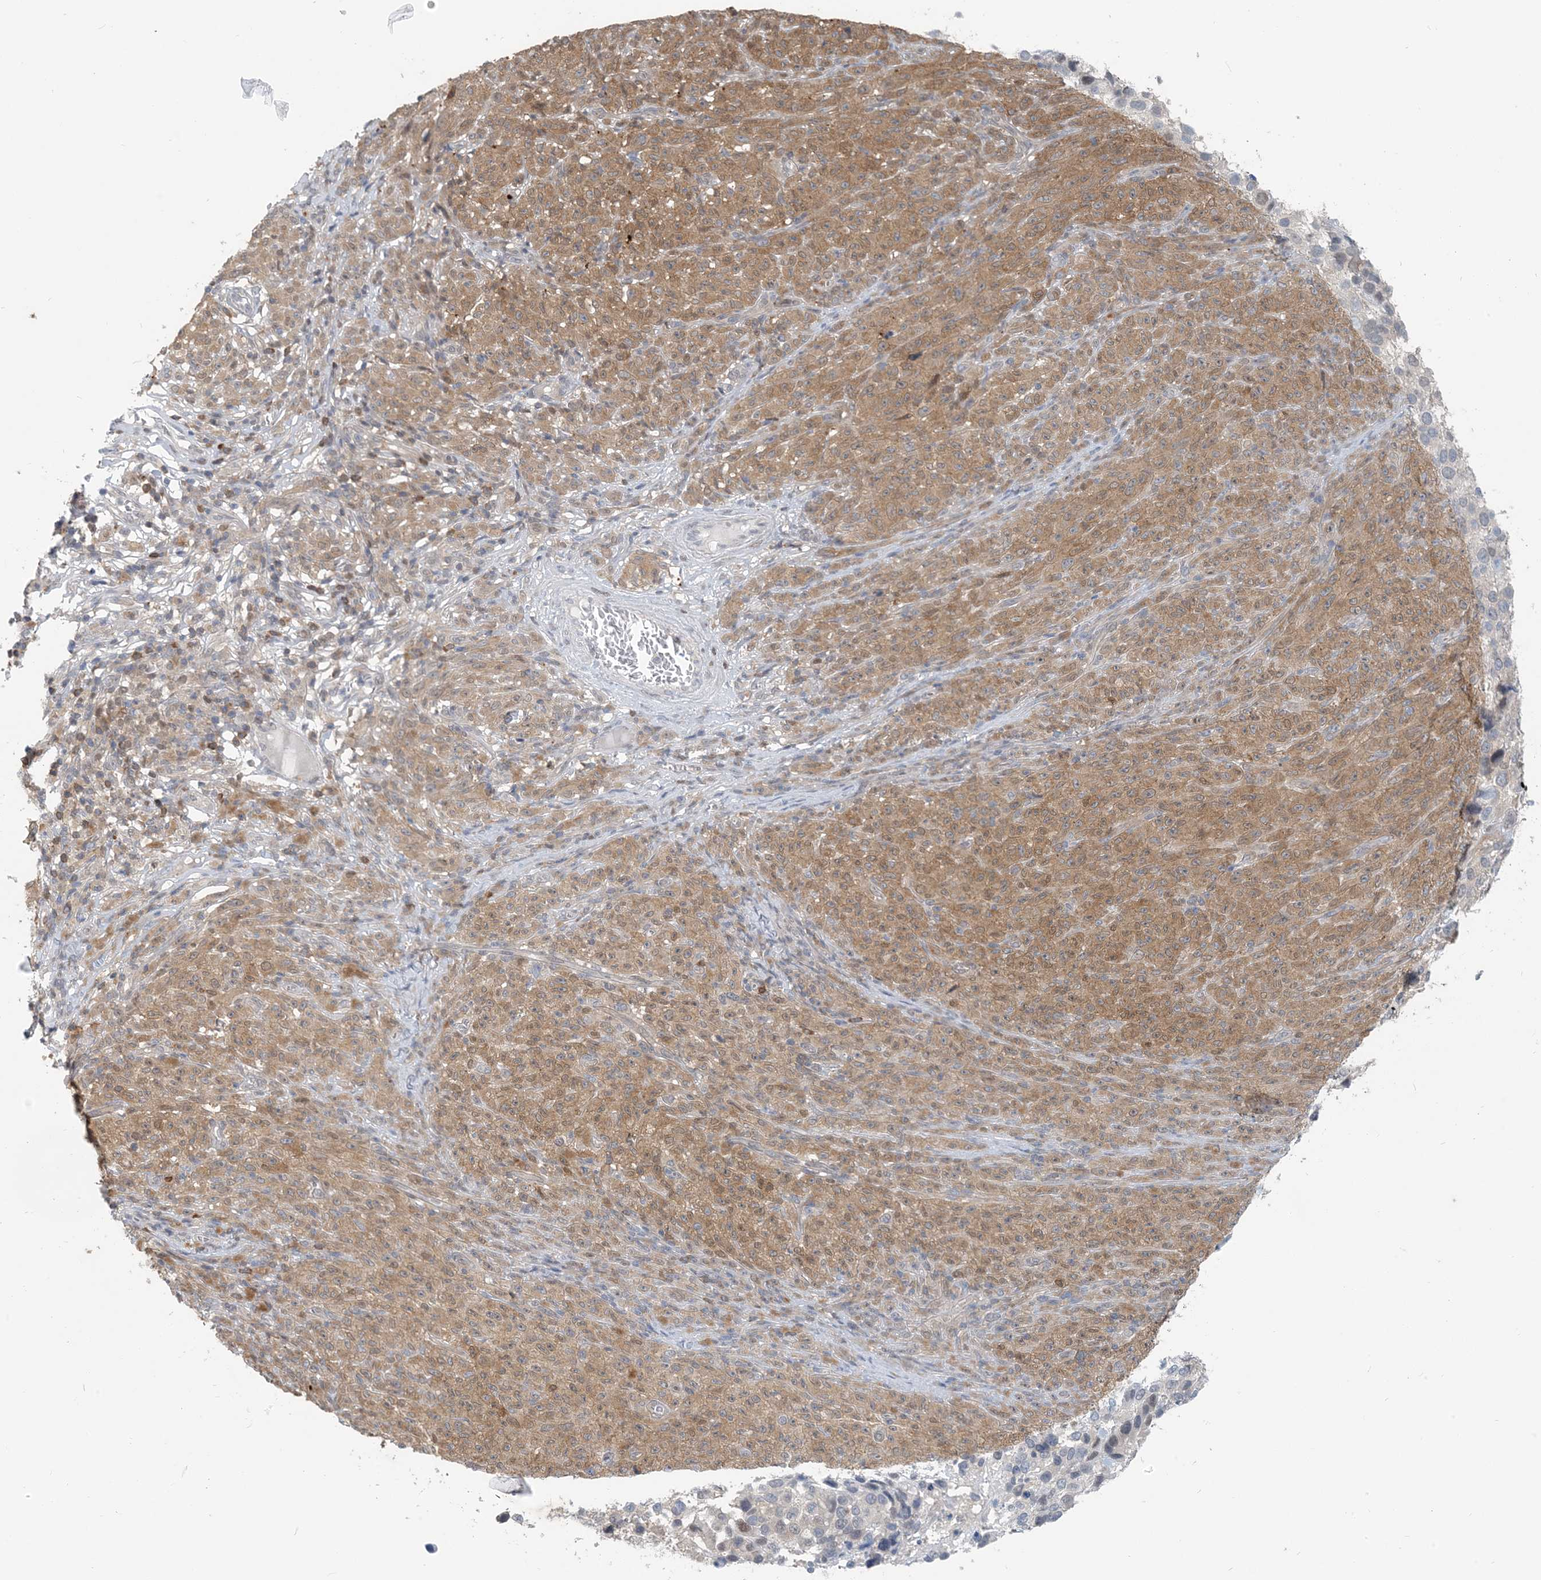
{"staining": {"intensity": "moderate", "quantity": ">75%", "location": "cytoplasmic/membranous,nuclear"}, "tissue": "melanoma", "cell_type": "Tumor cells", "image_type": "cancer", "snomed": [{"axis": "morphology", "description": "Malignant melanoma, NOS"}, {"axis": "topography", "description": "Skin"}], "caption": "High-magnification brightfield microscopy of melanoma stained with DAB (3,3'-diaminobenzidine) (brown) and counterstained with hematoxylin (blue). tumor cells exhibit moderate cytoplasmic/membranous and nuclear expression is identified in about>75% of cells.", "gene": "ZC3H12A", "patient": {"sex": "female", "age": 82}}